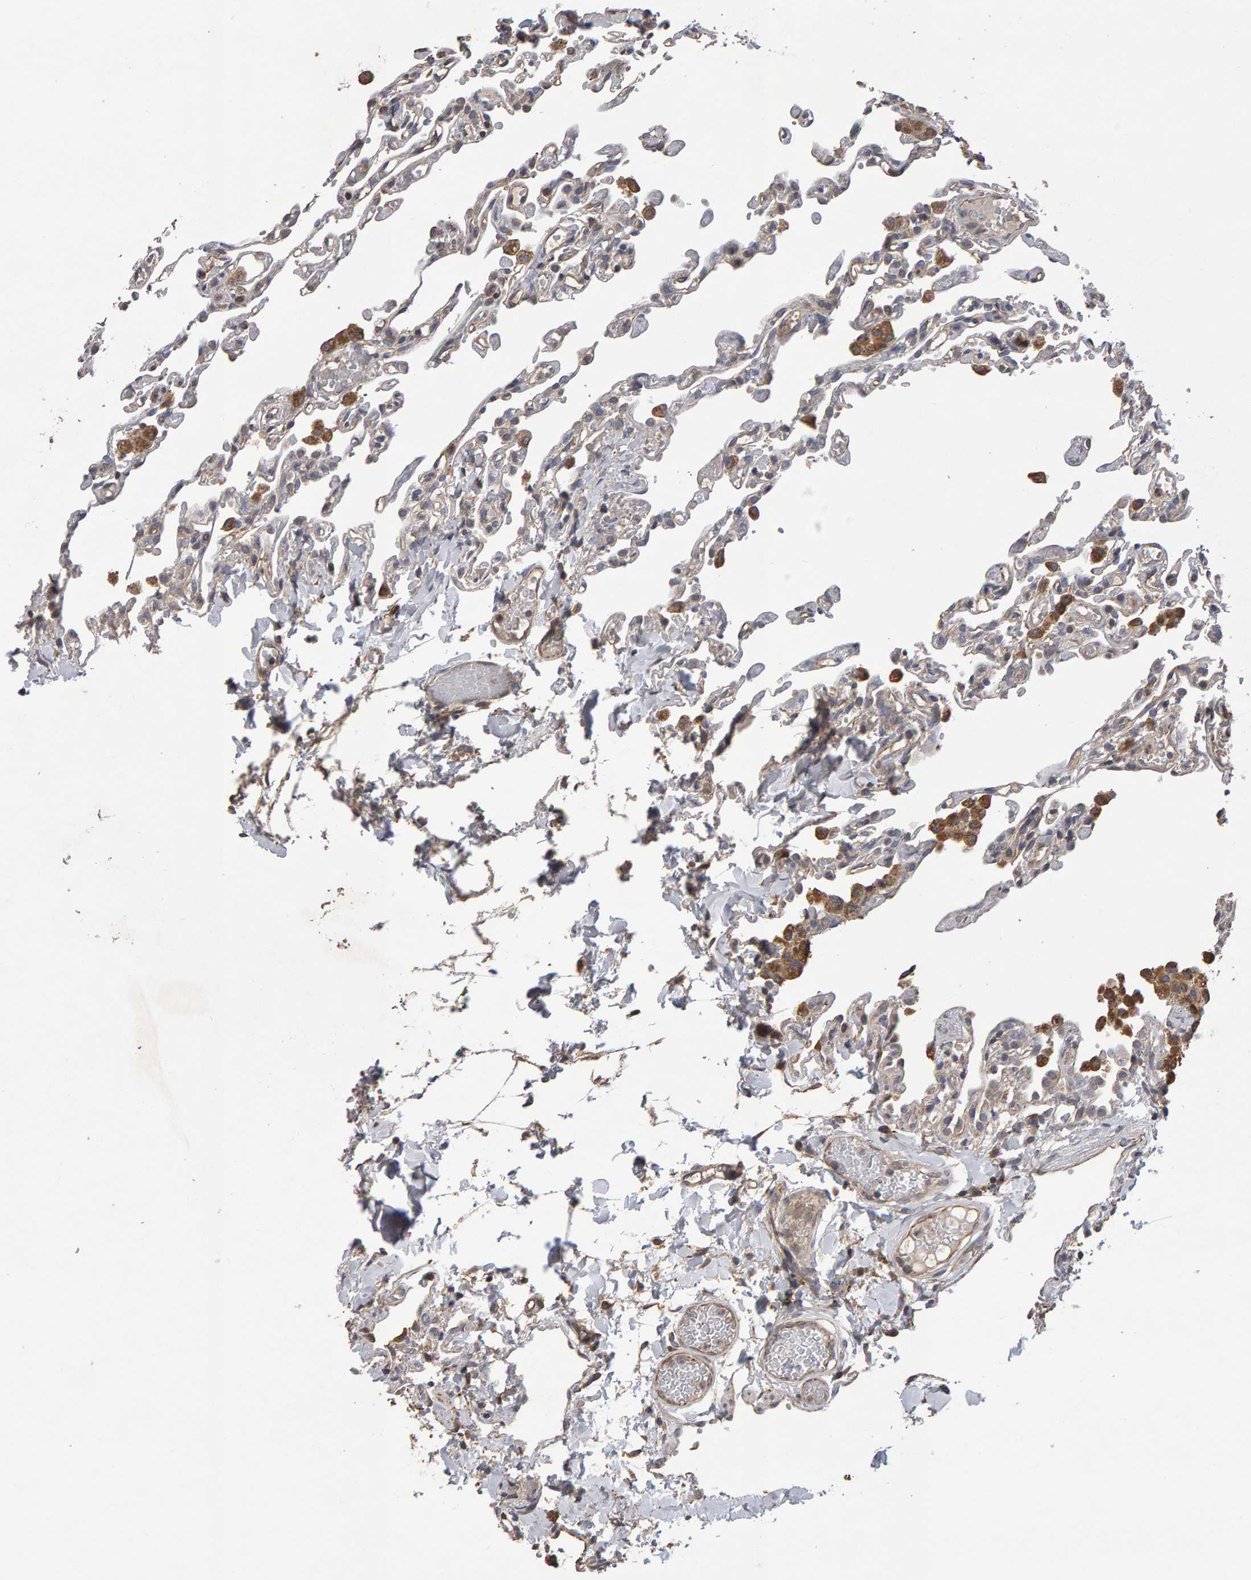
{"staining": {"intensity": "negative", "quantity": "none", "location": "none"}, "tissue": "lung", "cell_type": "Alveolar cells", "image_type": "normal", "snomed": [{"axis": "morphology", "description": "Normal tissue, NOS"}, {"axis": "topography", "description": "Lung"}], "caption": "IHC of normal human lung demonstrates no staining in alveolar cells. (Brightfield microscopy of DAB (3,3'-diaminobenzidine) immunohistochemistry (IHC) at high magnification).", "gene": "COASY", "patient": {"sex": "male", "age": 21}}